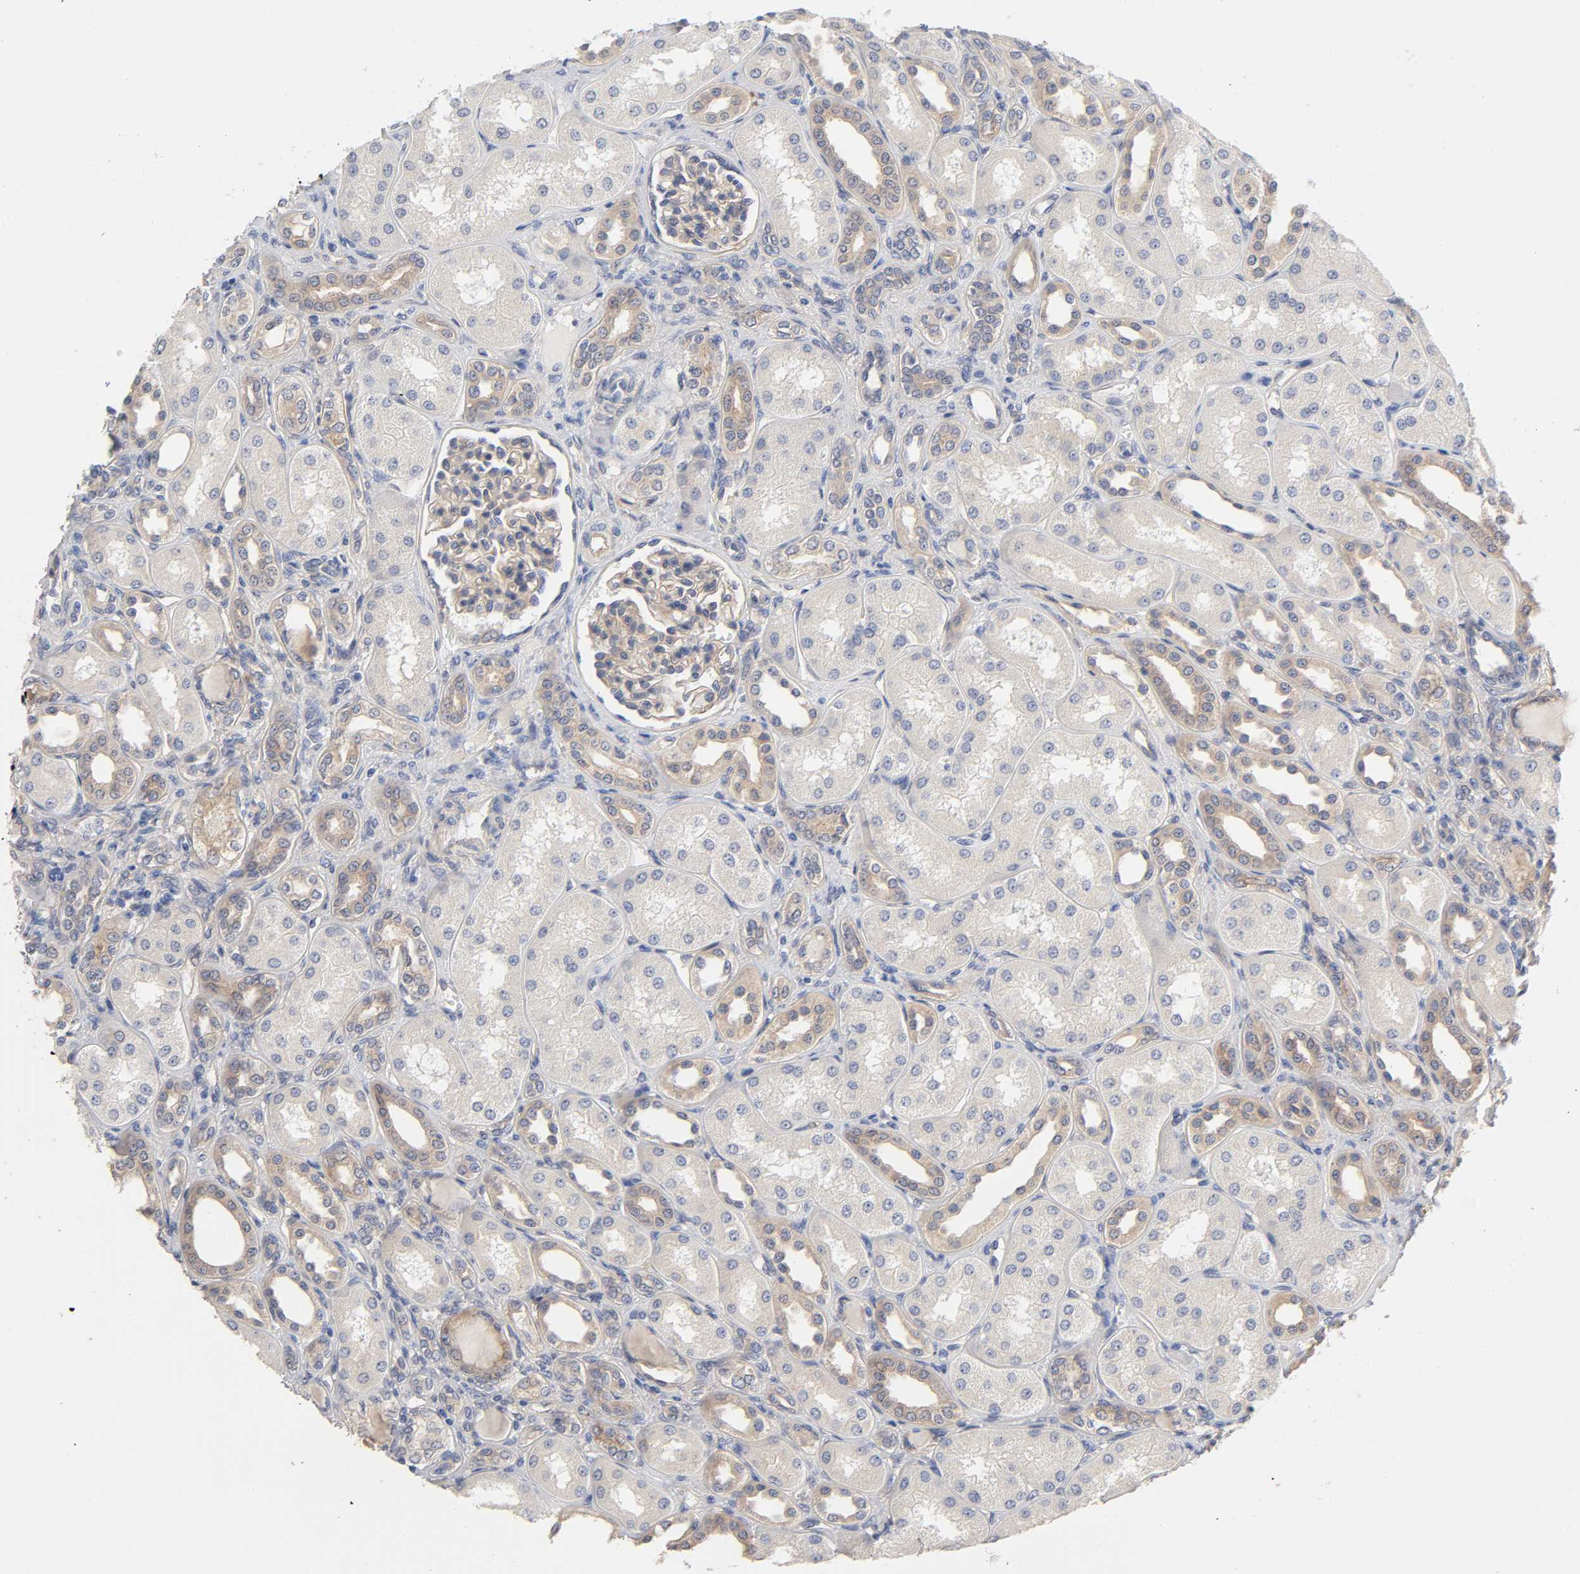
{"staining": {"intensity": "weak", "quantity": "25%-75%", "location": "cytoplasmic/membranous"}, "tissue": "kidney", "cell_type": "Cells in glomeruli", "image_type": "normal", "snomed": [{"axis": "morphology", "description": "Normal tissue, NOS"}, {"axis": "topography", "description": "Kidney"}], "caption": "Brown immunohistochemical staining in unremarkable kidney reveals weak cytoplasmic/membranous expression in about 25%-75% of cells in glomeruli.", "gene": "RAB13", "patient": {"sex": "male", "age": 7}}